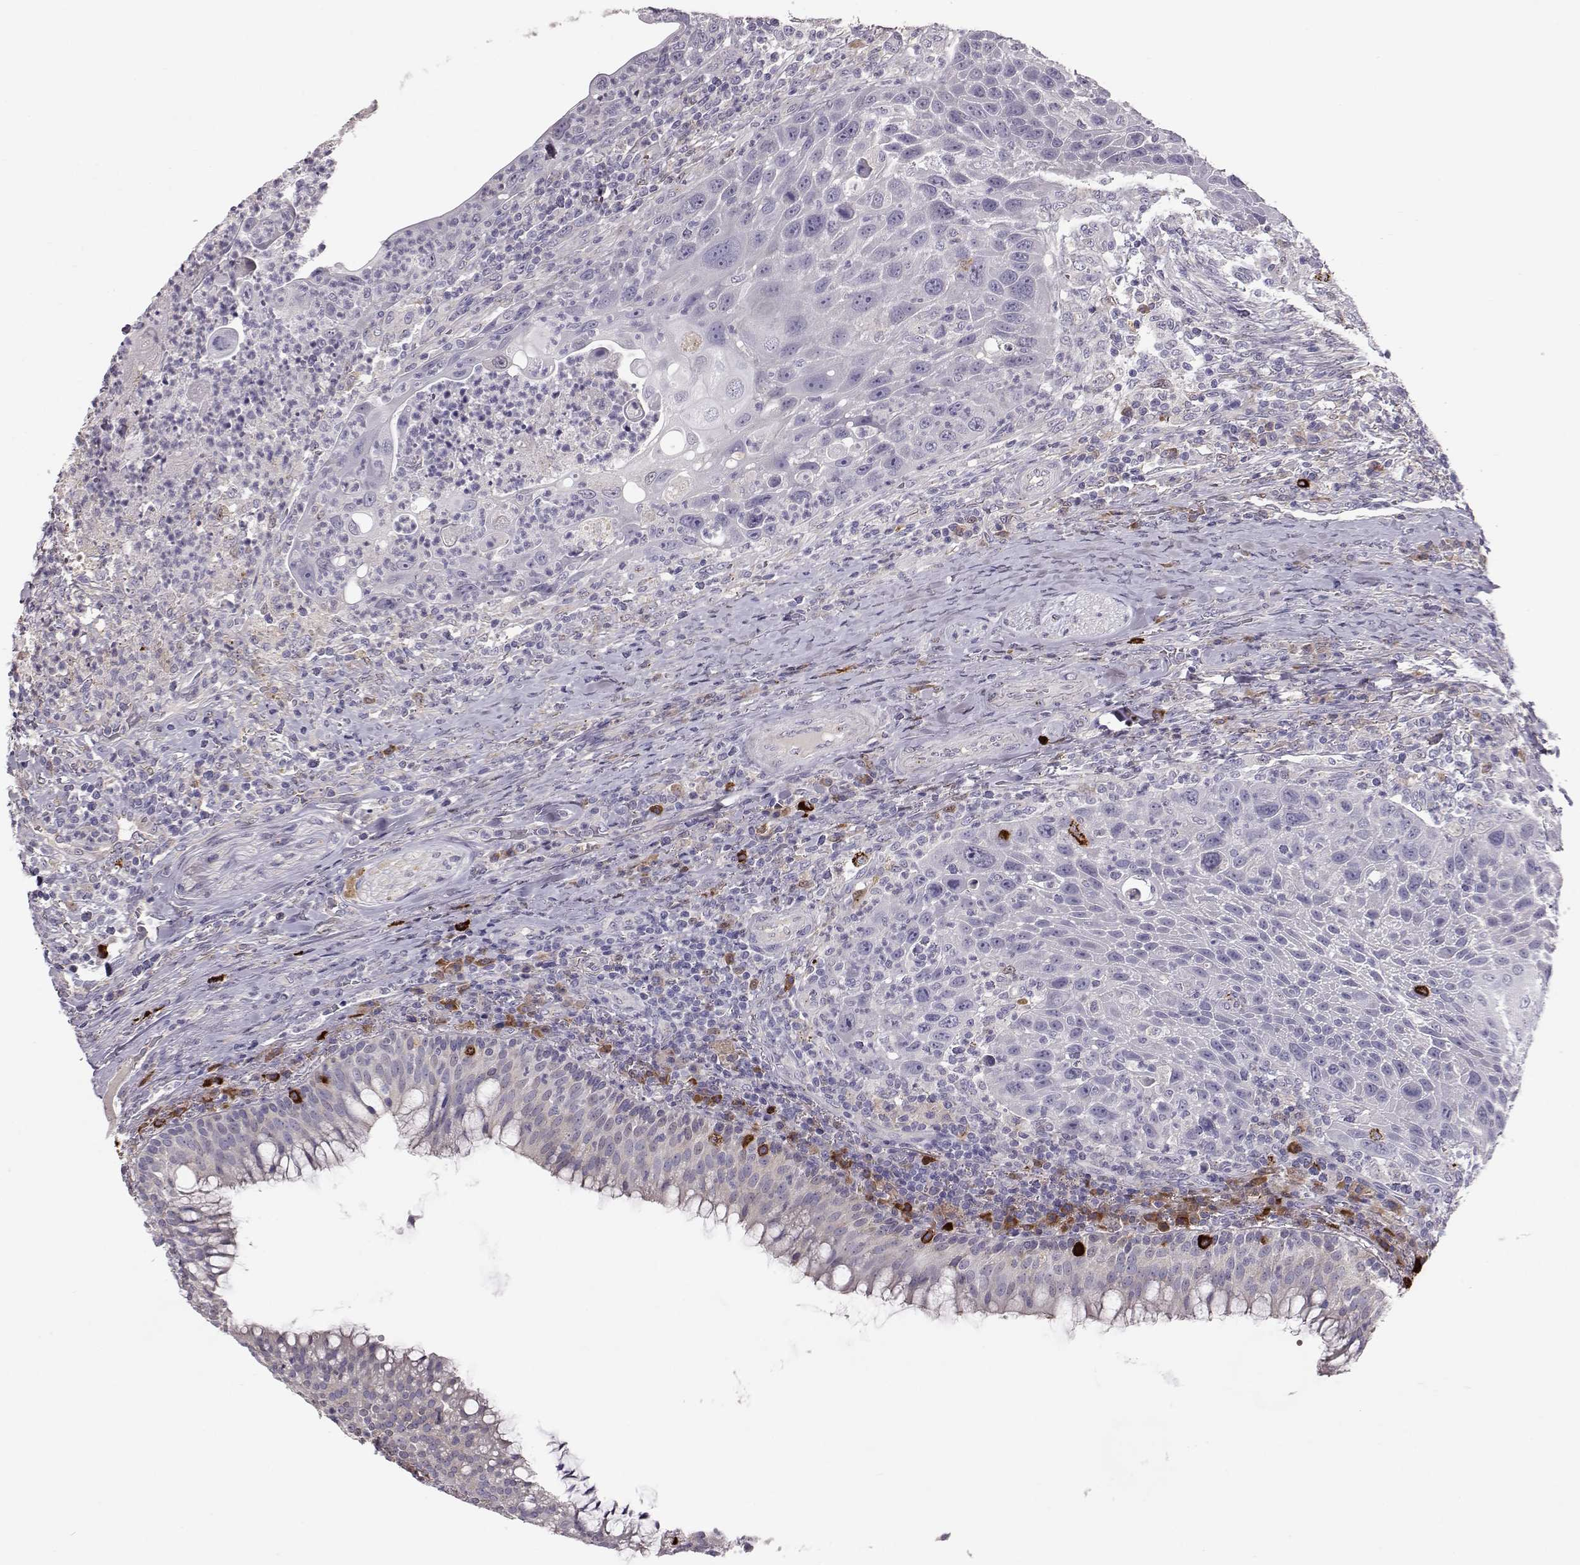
{"staining": {"intensity": "negative", "quantity": "none", "location": "none"}, "tissue": "head and neck cancer", "cell_type": "Tumor cells", "image_type": "cancer", "snomed": [{"axis": "morphology", "description": "Squamous cell carcinoma, NOS"}, {"axis": "topography", "description": "Head-Neck"}], "caption": "Head and neck cancer (squamous cell carcinoma) stained for a protein using IHC displays no staining tumor cells.", "gene": "ADGRG5", "patient": {"sex": "male", "age": 69}}